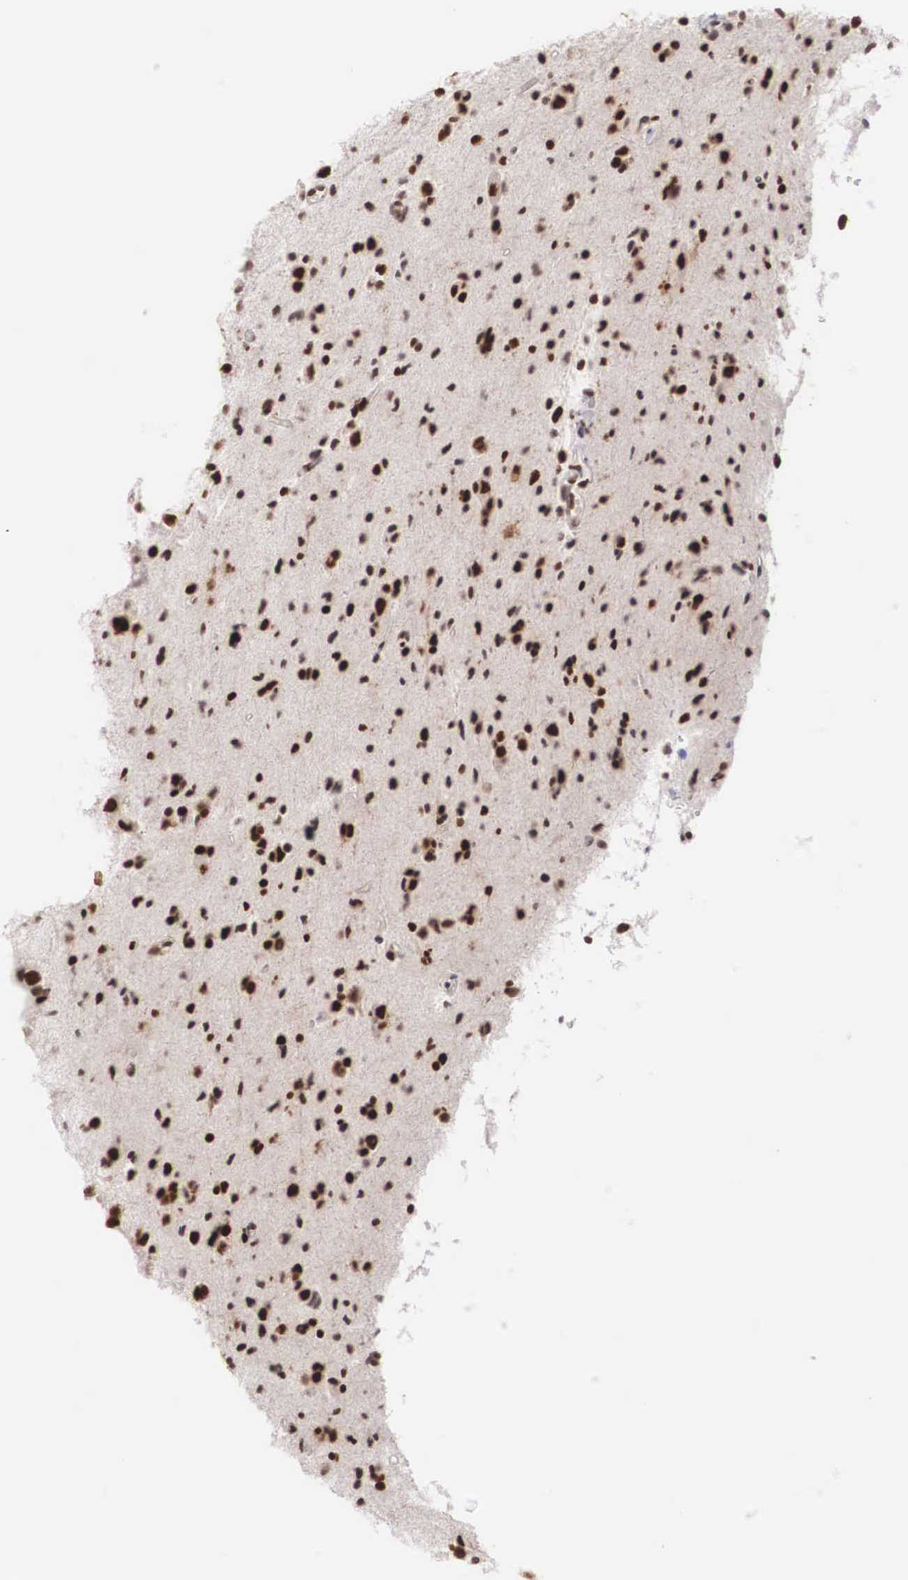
{"staining": {"intensity": "strong", "quantity": "25%-75%", "location": "nuclear"}, "tissue": "glioma", "cell_type": "Tumor cells", "image_type": "cancer", "snomed": [{"axis": "morphology", "description": "Glioma, malignant, Low grade"}, {"axis": "topography", "description": "Brain"}], "caption": "Tumor cells demonstrate high levels of strong nuclear staining in approximately 25%-75% of cells in malignant glioma (low-grade).", "gene": "HTATSF1", "patient": {"sex": "female", "age": 46}}